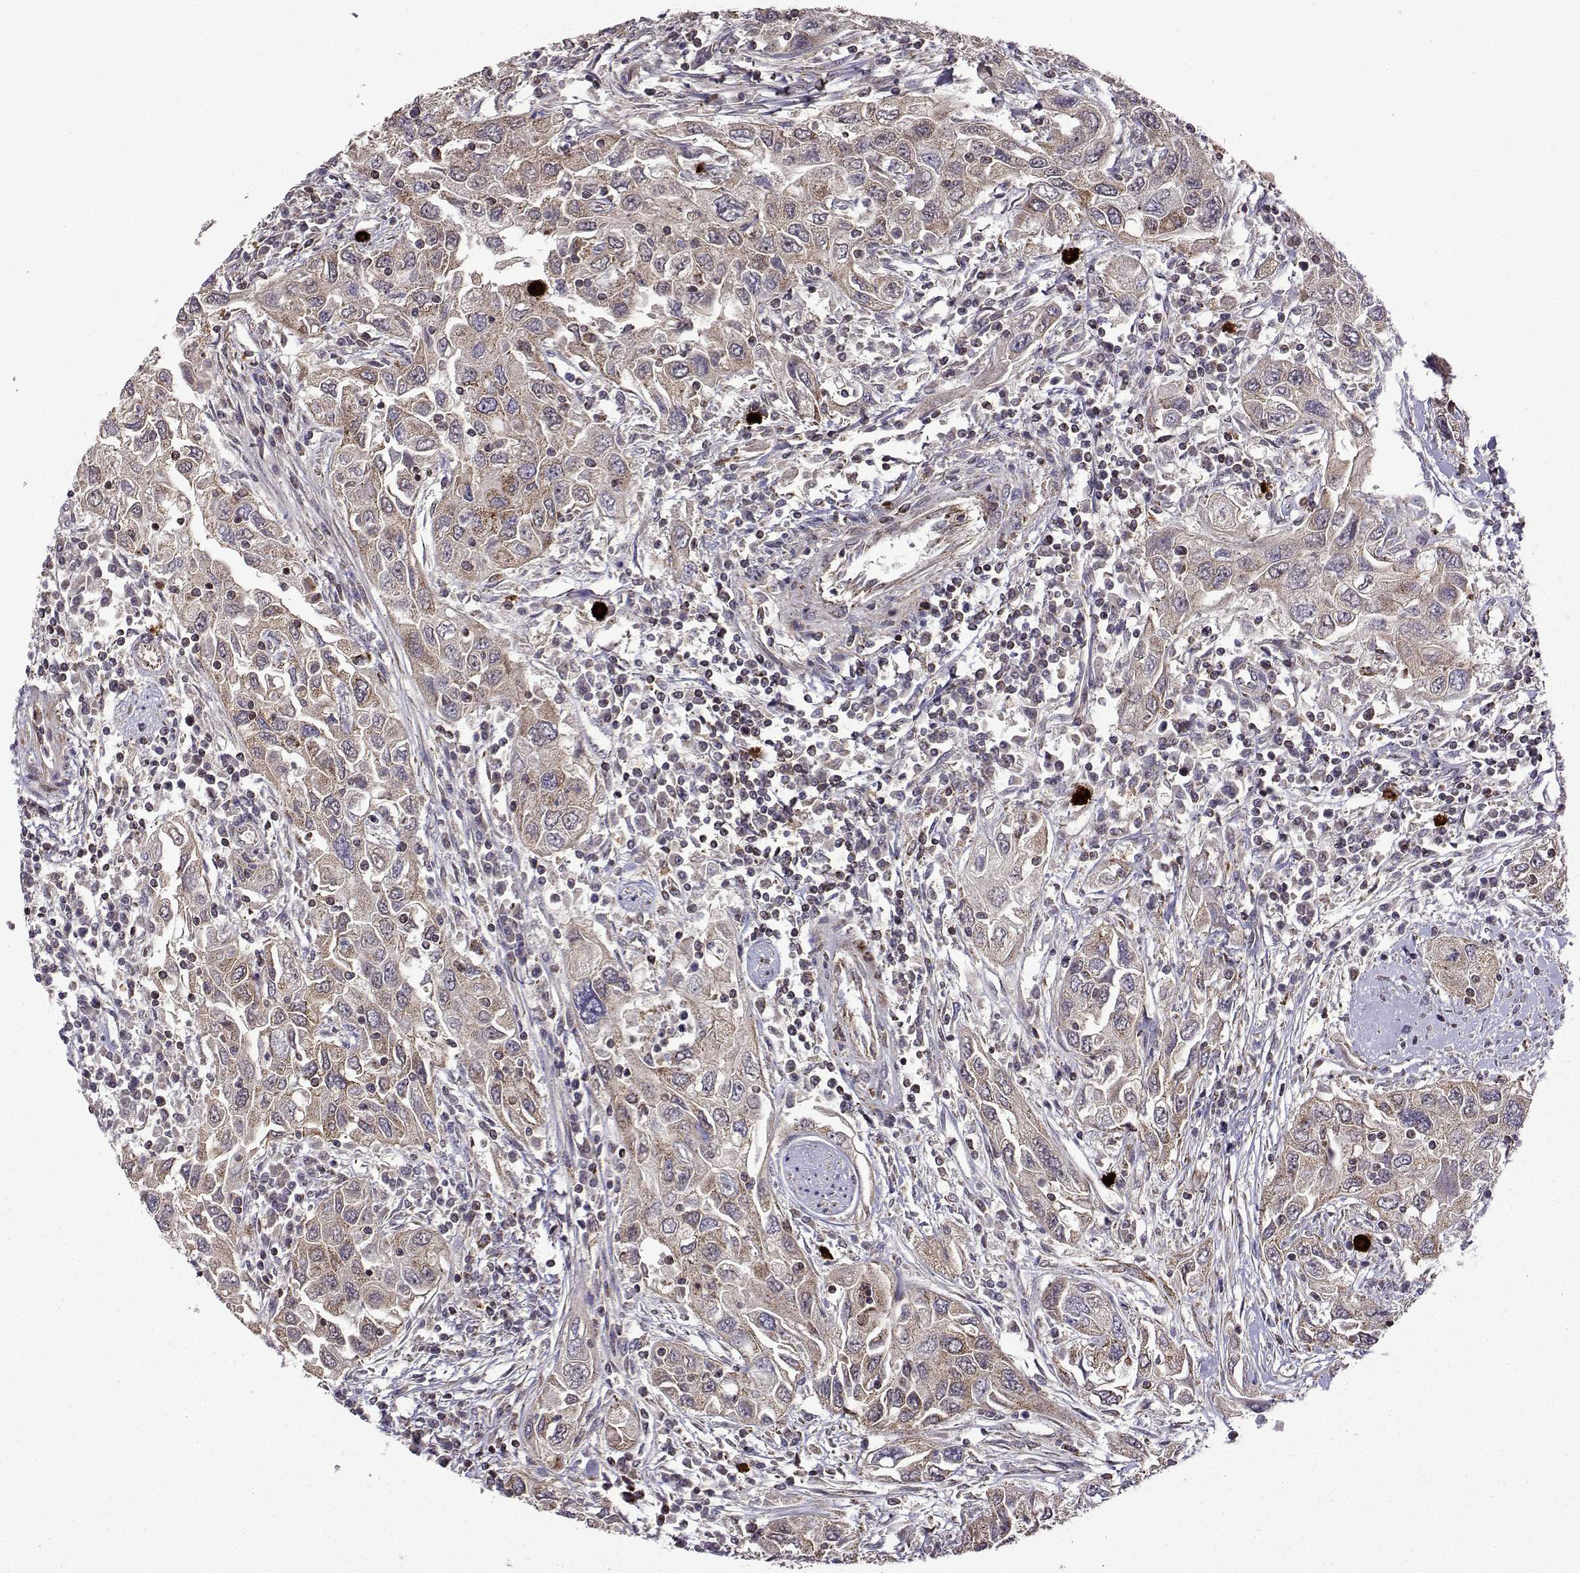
{"staining": {"intensity": "weak", "quantity": ">75%", "location": "cytoplasmic/membranous"}, "tissue": "urothelial cancer", "cell_type": "Tumor cells", "image_type": "cancer", "snomed": [{"axis": "morphology", "description": "Urothelial carcinoma, High grade"}, {"axis": "topography", "description": "Urinary bladder"}], "caption": "Protein analysis of urothelial carcinoma (high-grade) tissue demonstrates weak cytoplasmic/membranous positivity in approximately >75% of tumor cells.", "gene": "TAB2", "patient": {"sex": "male", "age": 76}}